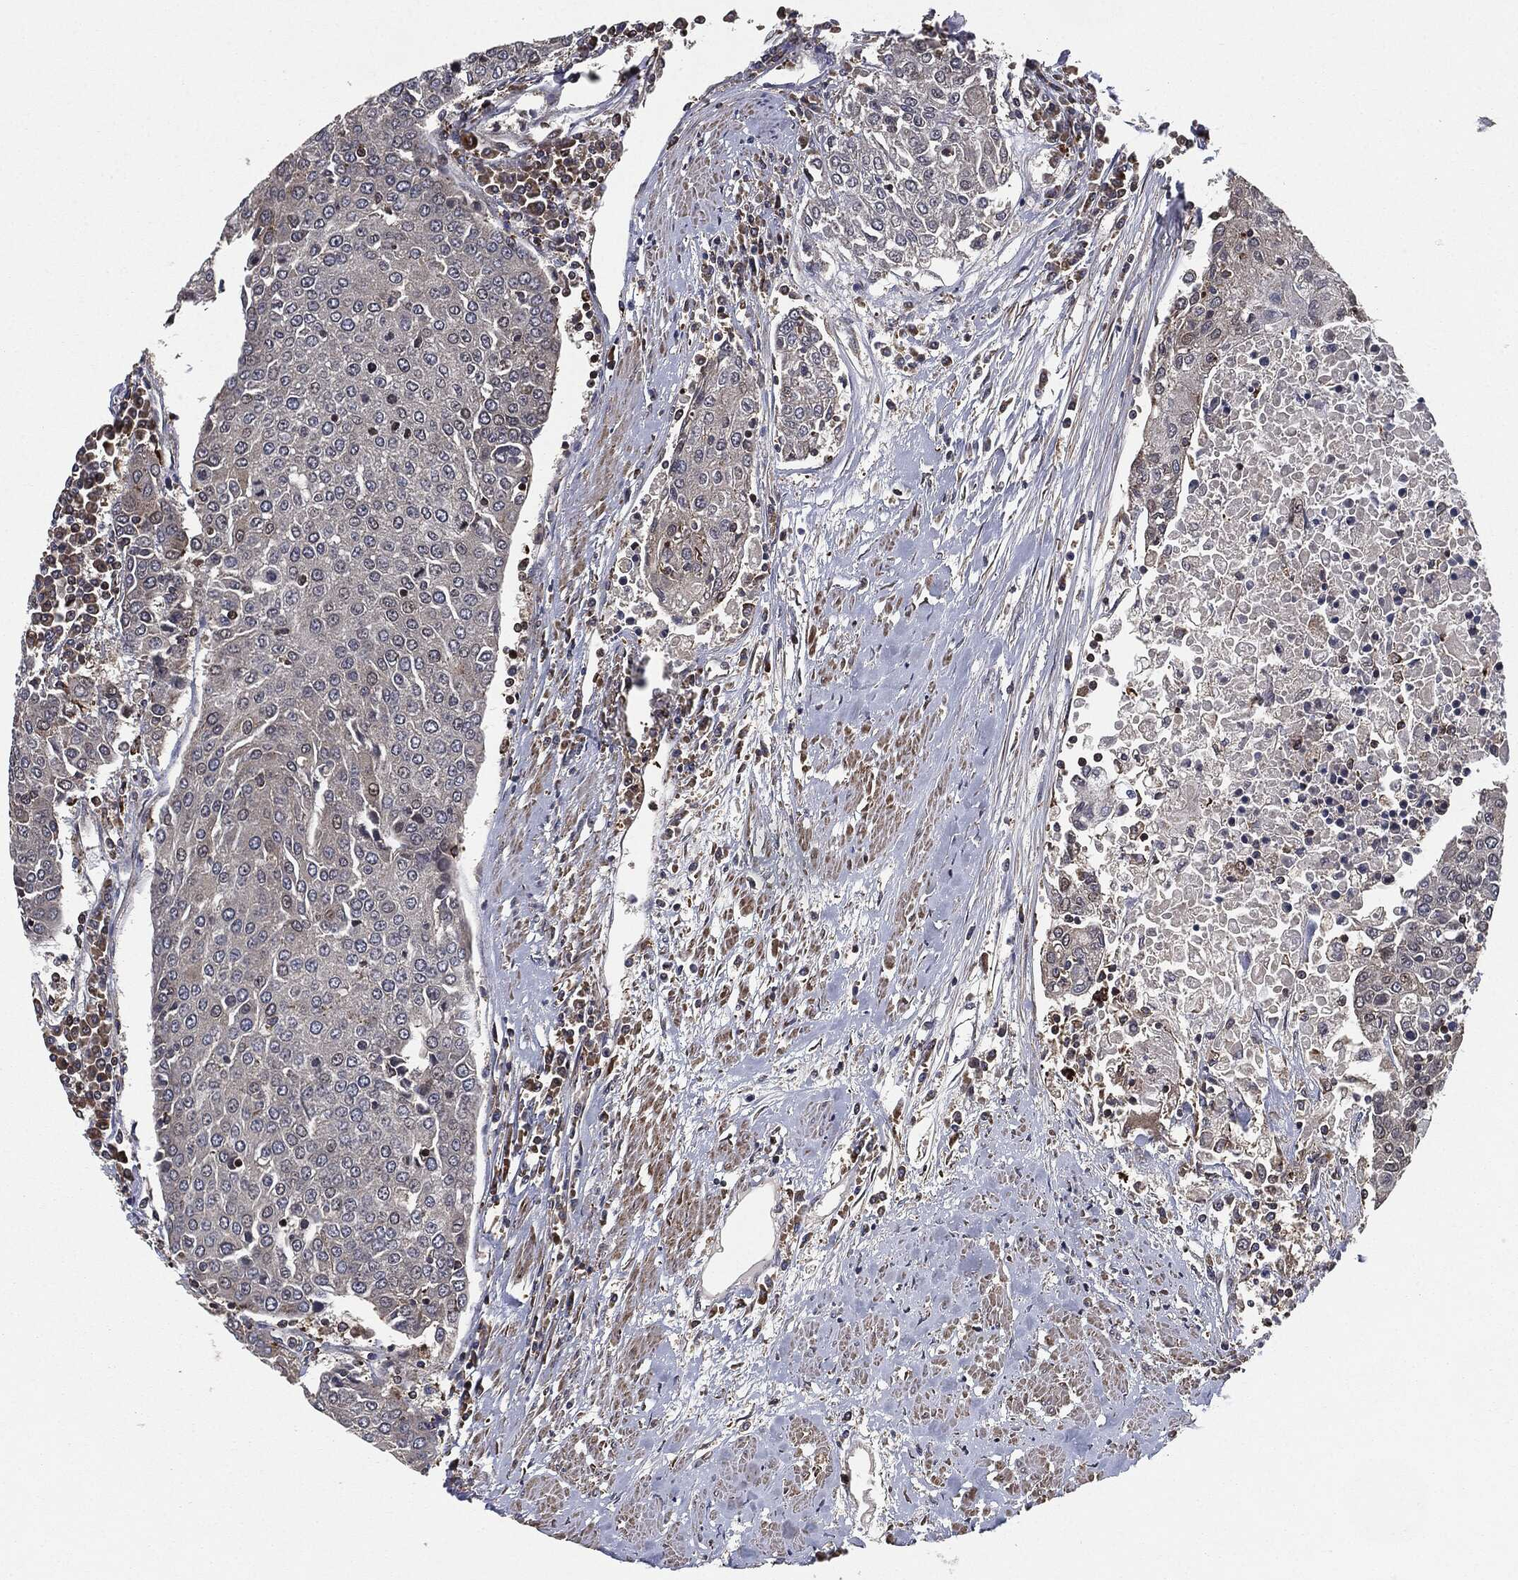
{"staining": {"intensity": "negative", "quantity": "none", "location": "none"}, "tissue": "urothelial cancer", "cell_type": "Tumor cells", "image_type": "cancer", "snomed": [{"axis": "morphology", "description": "Urothelial carcinoma, High grade"}, {"axis": "topography", "description": "Urinary bladder"}], "caption": "DAB immunohistochemical staining of urothelial cancer demonstrates no significant expression in tumor cells. (Stains: DAB (3,3'-diaminobenzidine) immunohistochemistry (IHC) with hematoxylin counter stain, Microscopy: brightfield microscopy at high magnification).", "gene": "UBR1", "patient": {"sex": "female", "age": 85}}